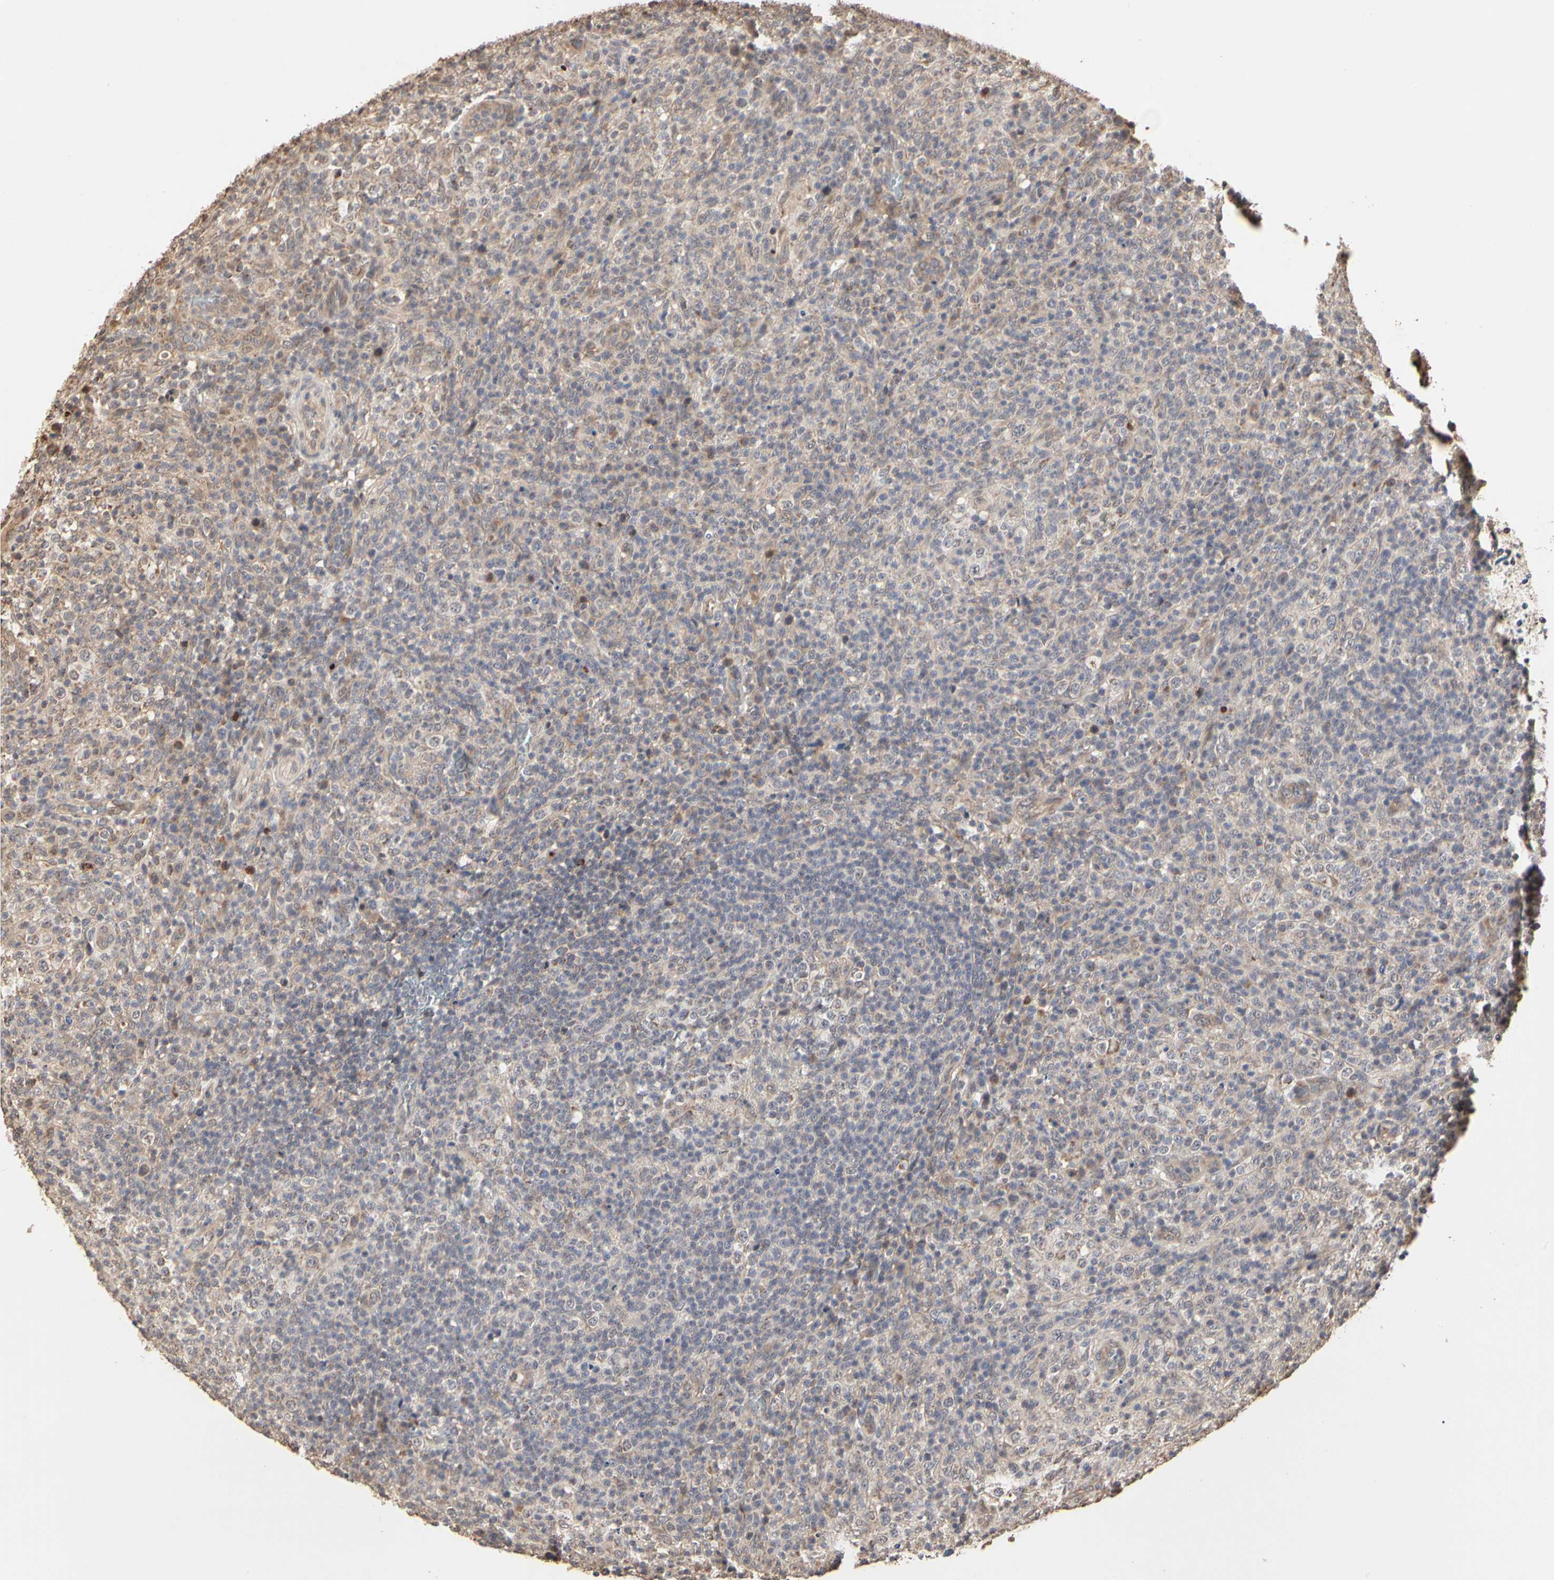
{"staining": {"intensity": "weak", "quantity": ">75%", "location": "cytoplasmic/membranous"}, "tissue": "lymphoma", "cell_type": "Tumor cells", "image_type": "cancer", "snomed": [{"axis": "morphology", "description": "Malignant lymphoma, non-Hodgkin's type, High grade"}, {"axis": "topography", "description": "Lymph node"}], "caption": "Human lymphoma stained with a brown dye demonstrates weak cytoplasmic/membranous positive positivity in approximately >75% of tumor cells.", "gene": "TAOK1", "patient": {"sex": "female", "age": 76}}